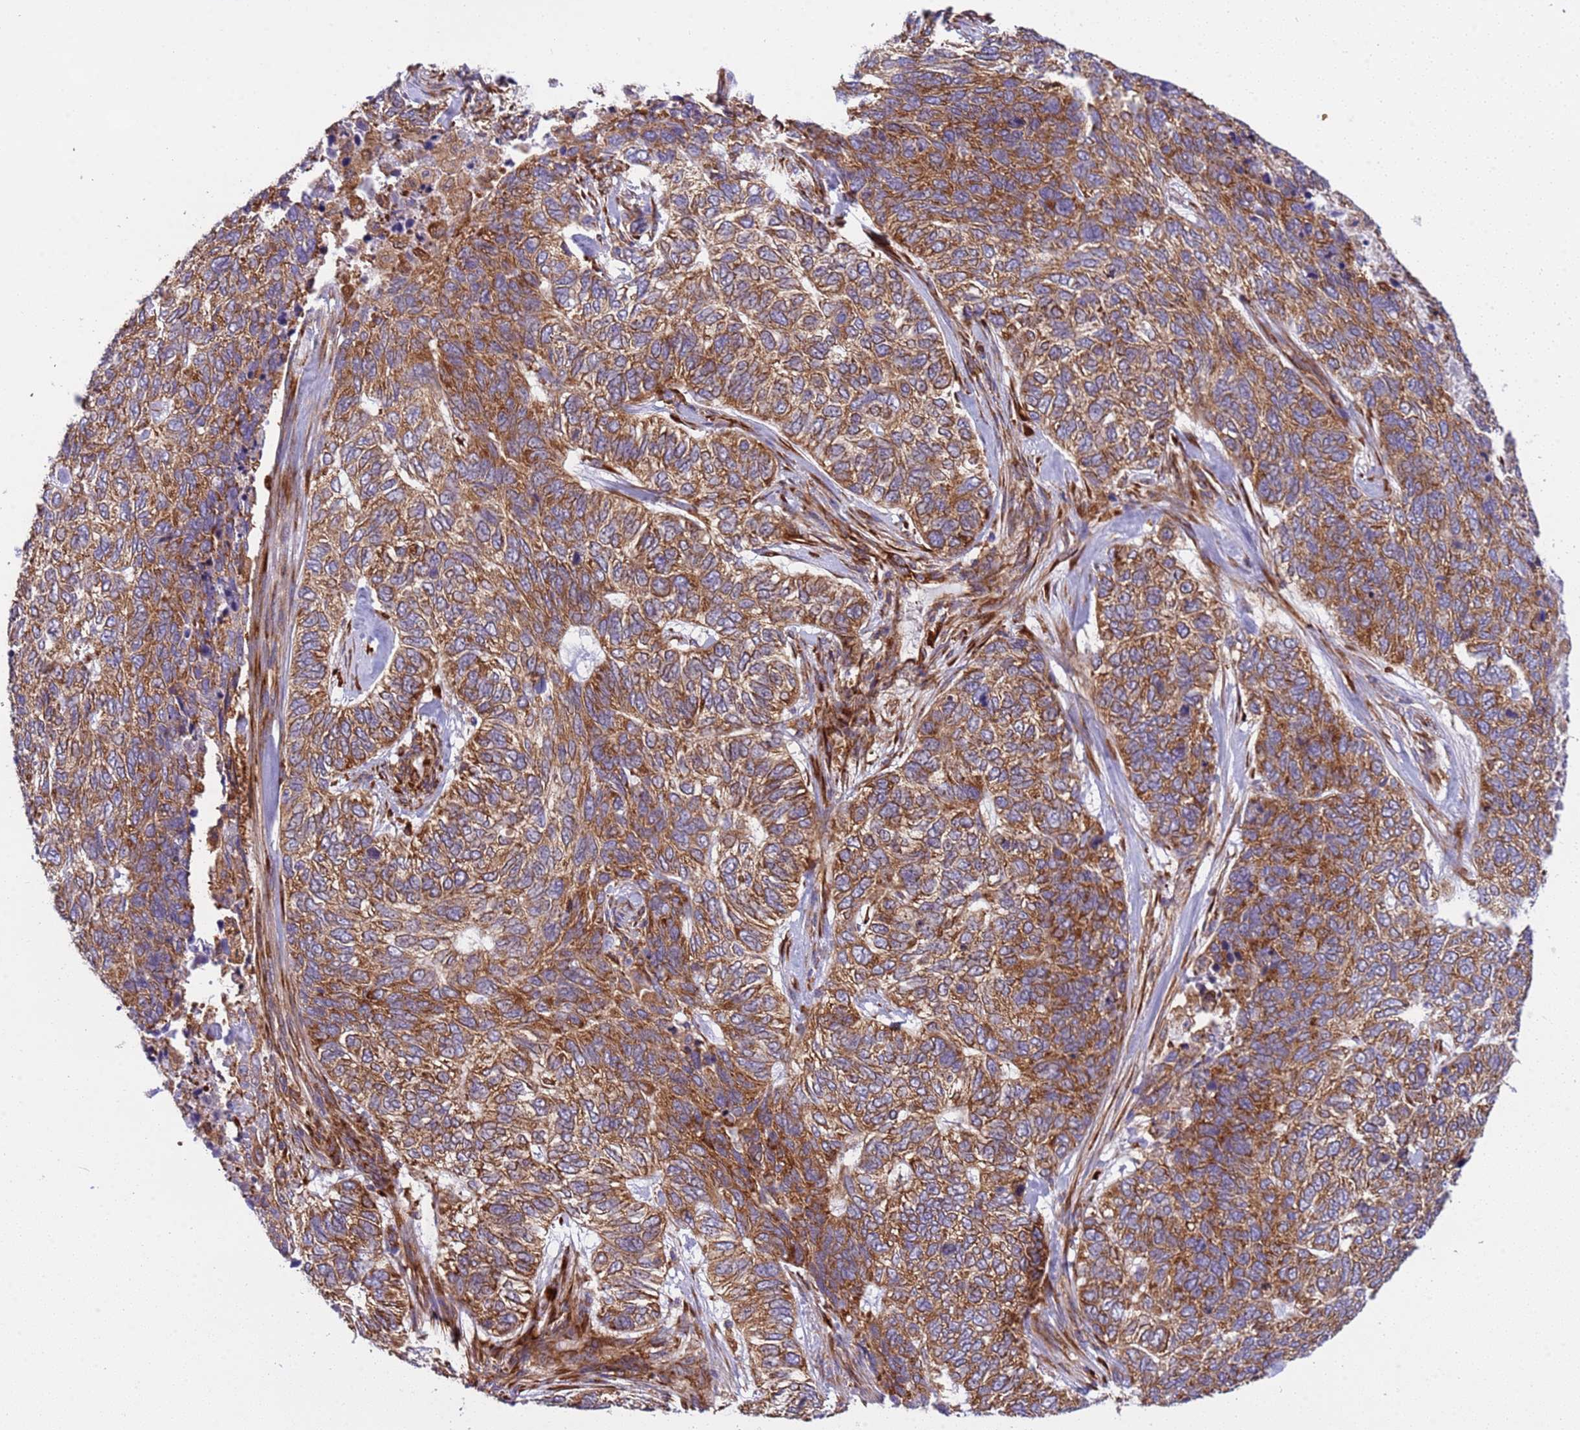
{"staining": {"intensity": "moderate", "quantity": ">75%", "location": "cytoplasmic/membranous"}, "tissue": "skin cancer", "cell_type": "Tumor cells", "image_type": "cancer", "snomed": [{"axis": "morphology", "description": "Basal cell carcinoma"}, {"axis": "topography", "description": "Skin"}], "caption": "A micrograph of basal cell carcinoma (skin) stained for a protein shows moderate cytoplasmic/membranous brown staining in tumor cells.", "gene": "RPL36", "patient": {"sex": "female", "age": 65}}